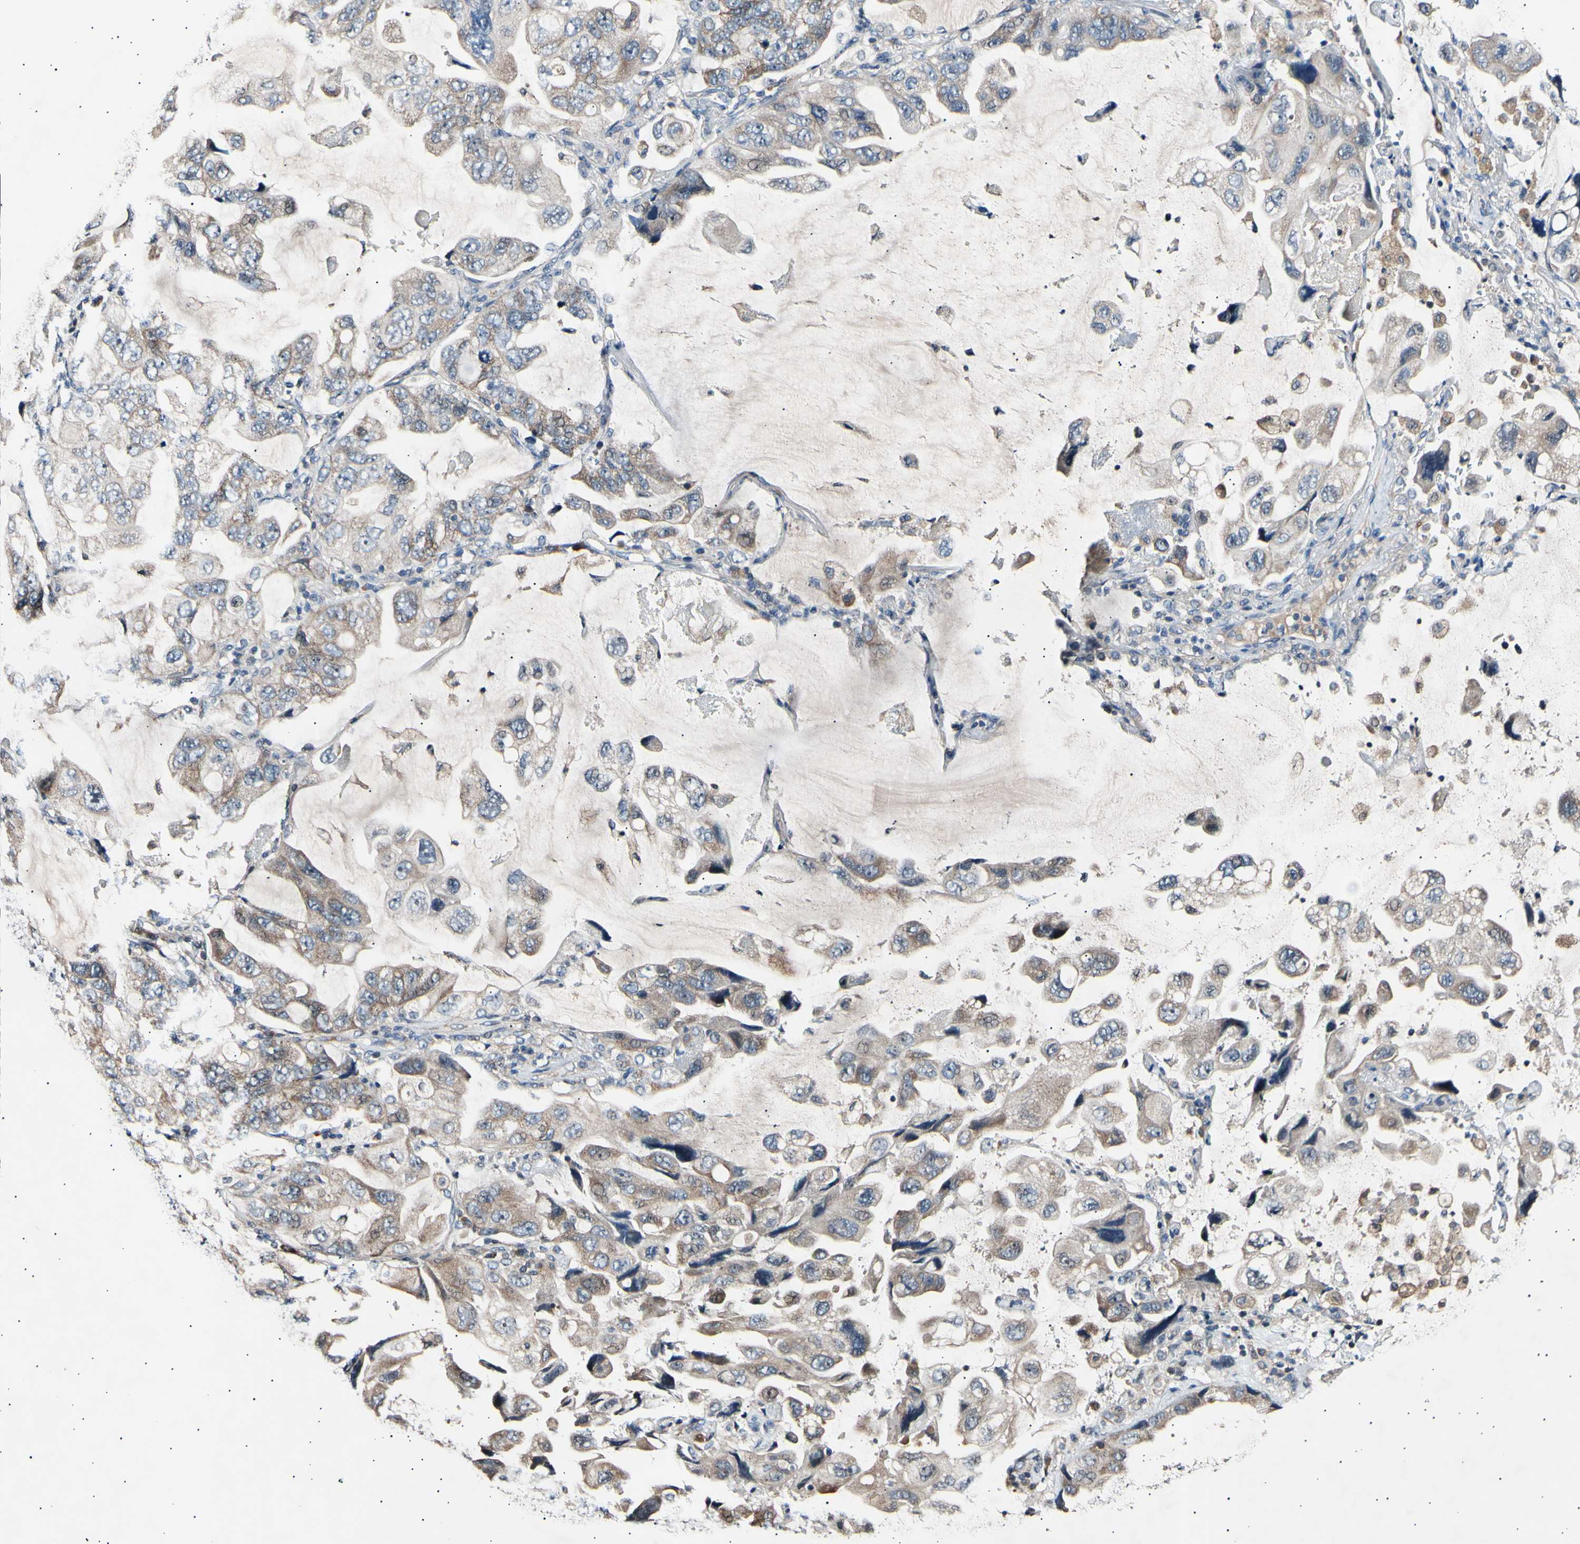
{"staining": {"intensity": "moderate", "quantity": ">75%", "location": "cytoplasmic/membranous"}, "tissue": "lung cancer", "cell_type": "Tumor cells", "image_type": "cancer", "snomed": [{"axis": "morphology", "description": "Squamous cell carcinoma, NOS"}, {"axis": "topography", "description": "Lung"}], "caption": "The image shows immunohistochemical staining of lung squamous cell carcinoma. There is moderate cytoplasmic/membranous positivity is seen in approximately >75% of tumor cells. The staining is performed using DAB (3,3'-diaminobenzidine) brown chromogen to label protein expression. The nuclei are counter-stained blue using hematoxylin.", "gene": "ITGA6", "patient": {"sex": "female", "age": 73}}